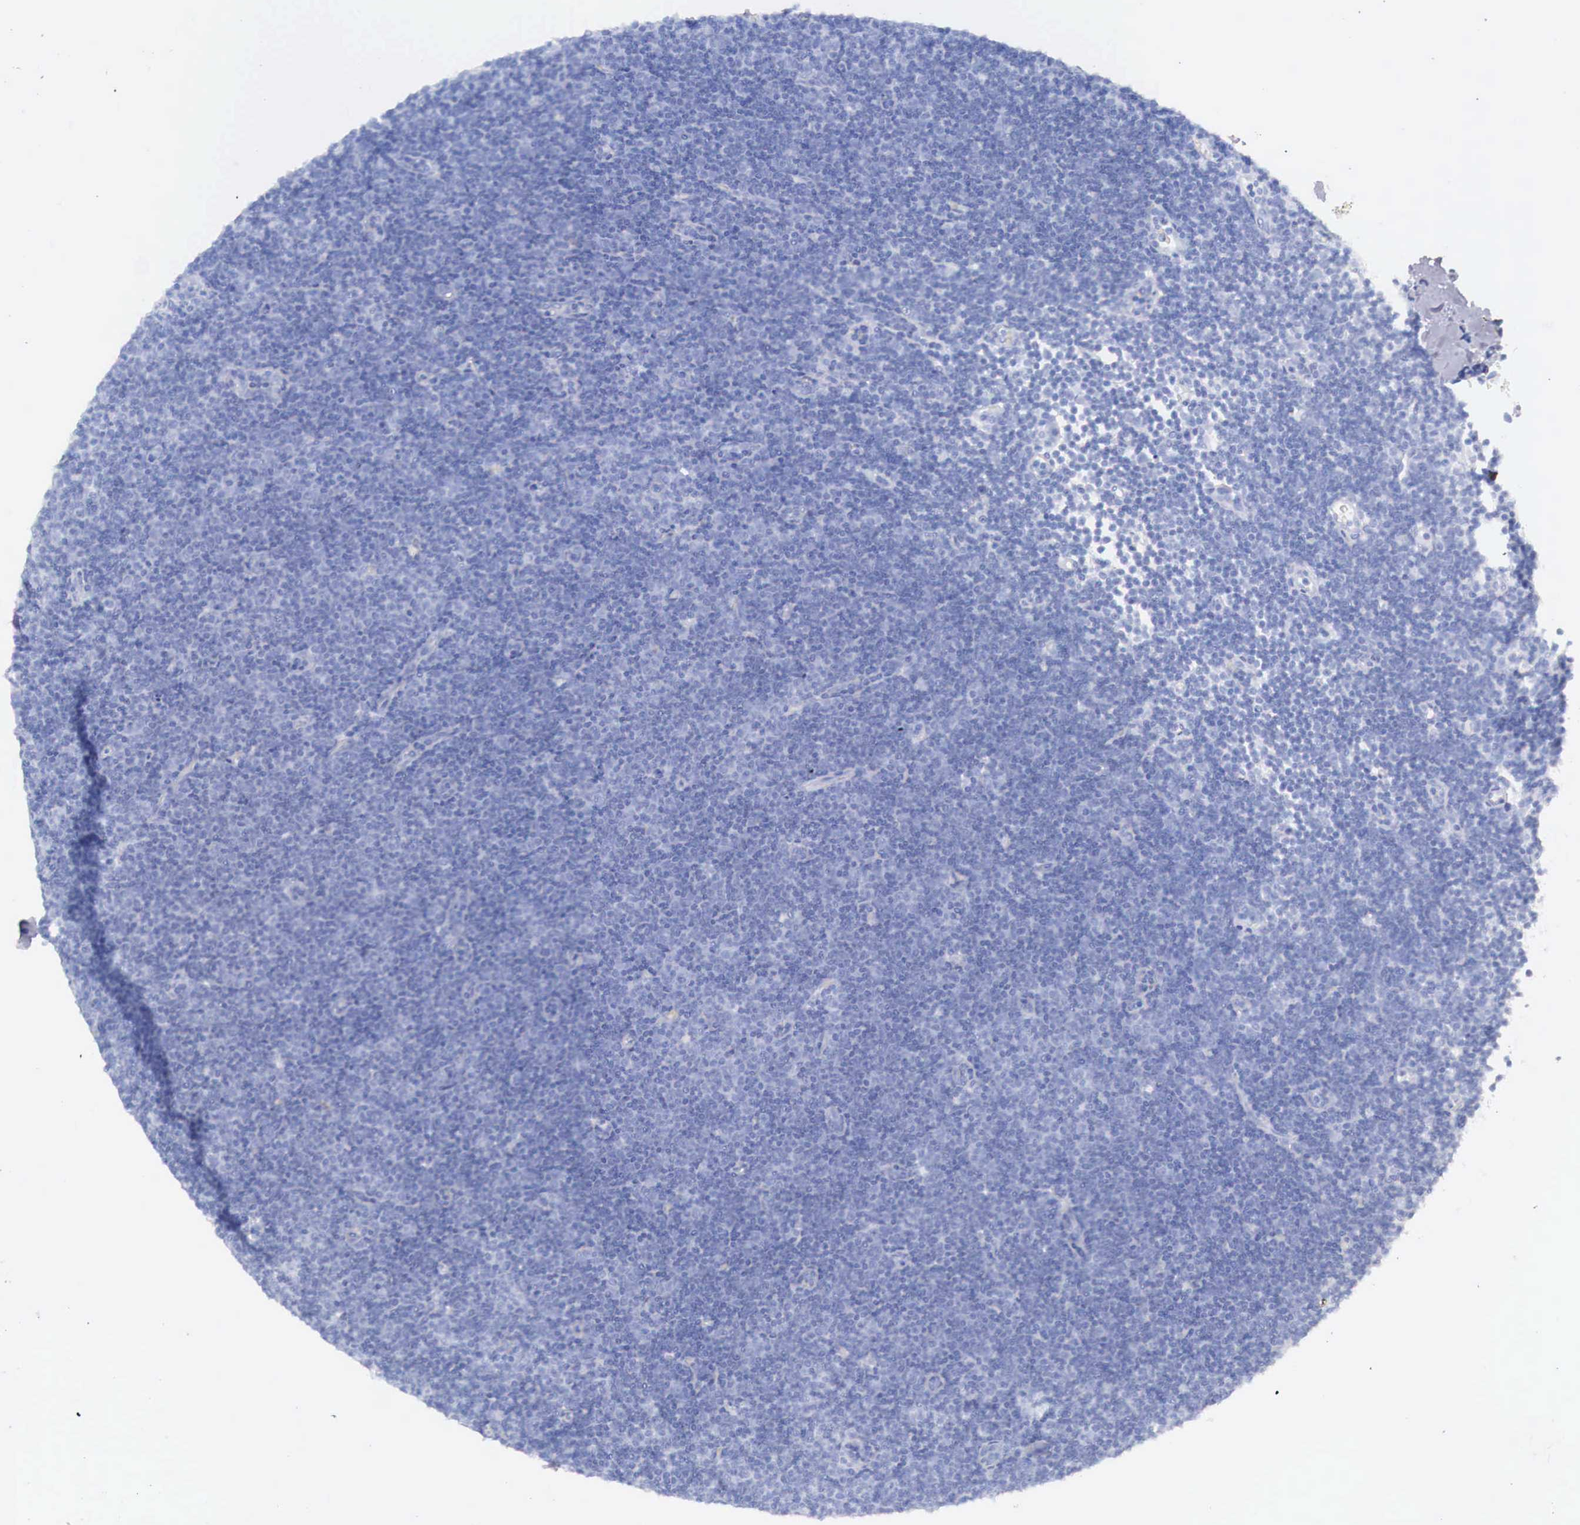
{"staining": {"intensity": "negative", "quantity": "none", "location": "none"}, "tissue": "lymphoma", "cell_type": "Tumor cells", "image_type": "cancer", "snomed": [{"axis": "morphology", "description": "Malignant lymphoma, non-Hodgkin's type, Low grade"}, {"axis": "topography", "description": "Lymph node"}], "caption": "A high-resolution photomicrograph shows immunohistochemistry (IHC) staining of lymphoma, which demonstrates no significant positivity in tumor cells.", "gene": "ITIH6", "patient": {"sex": "male", "age": 57}}